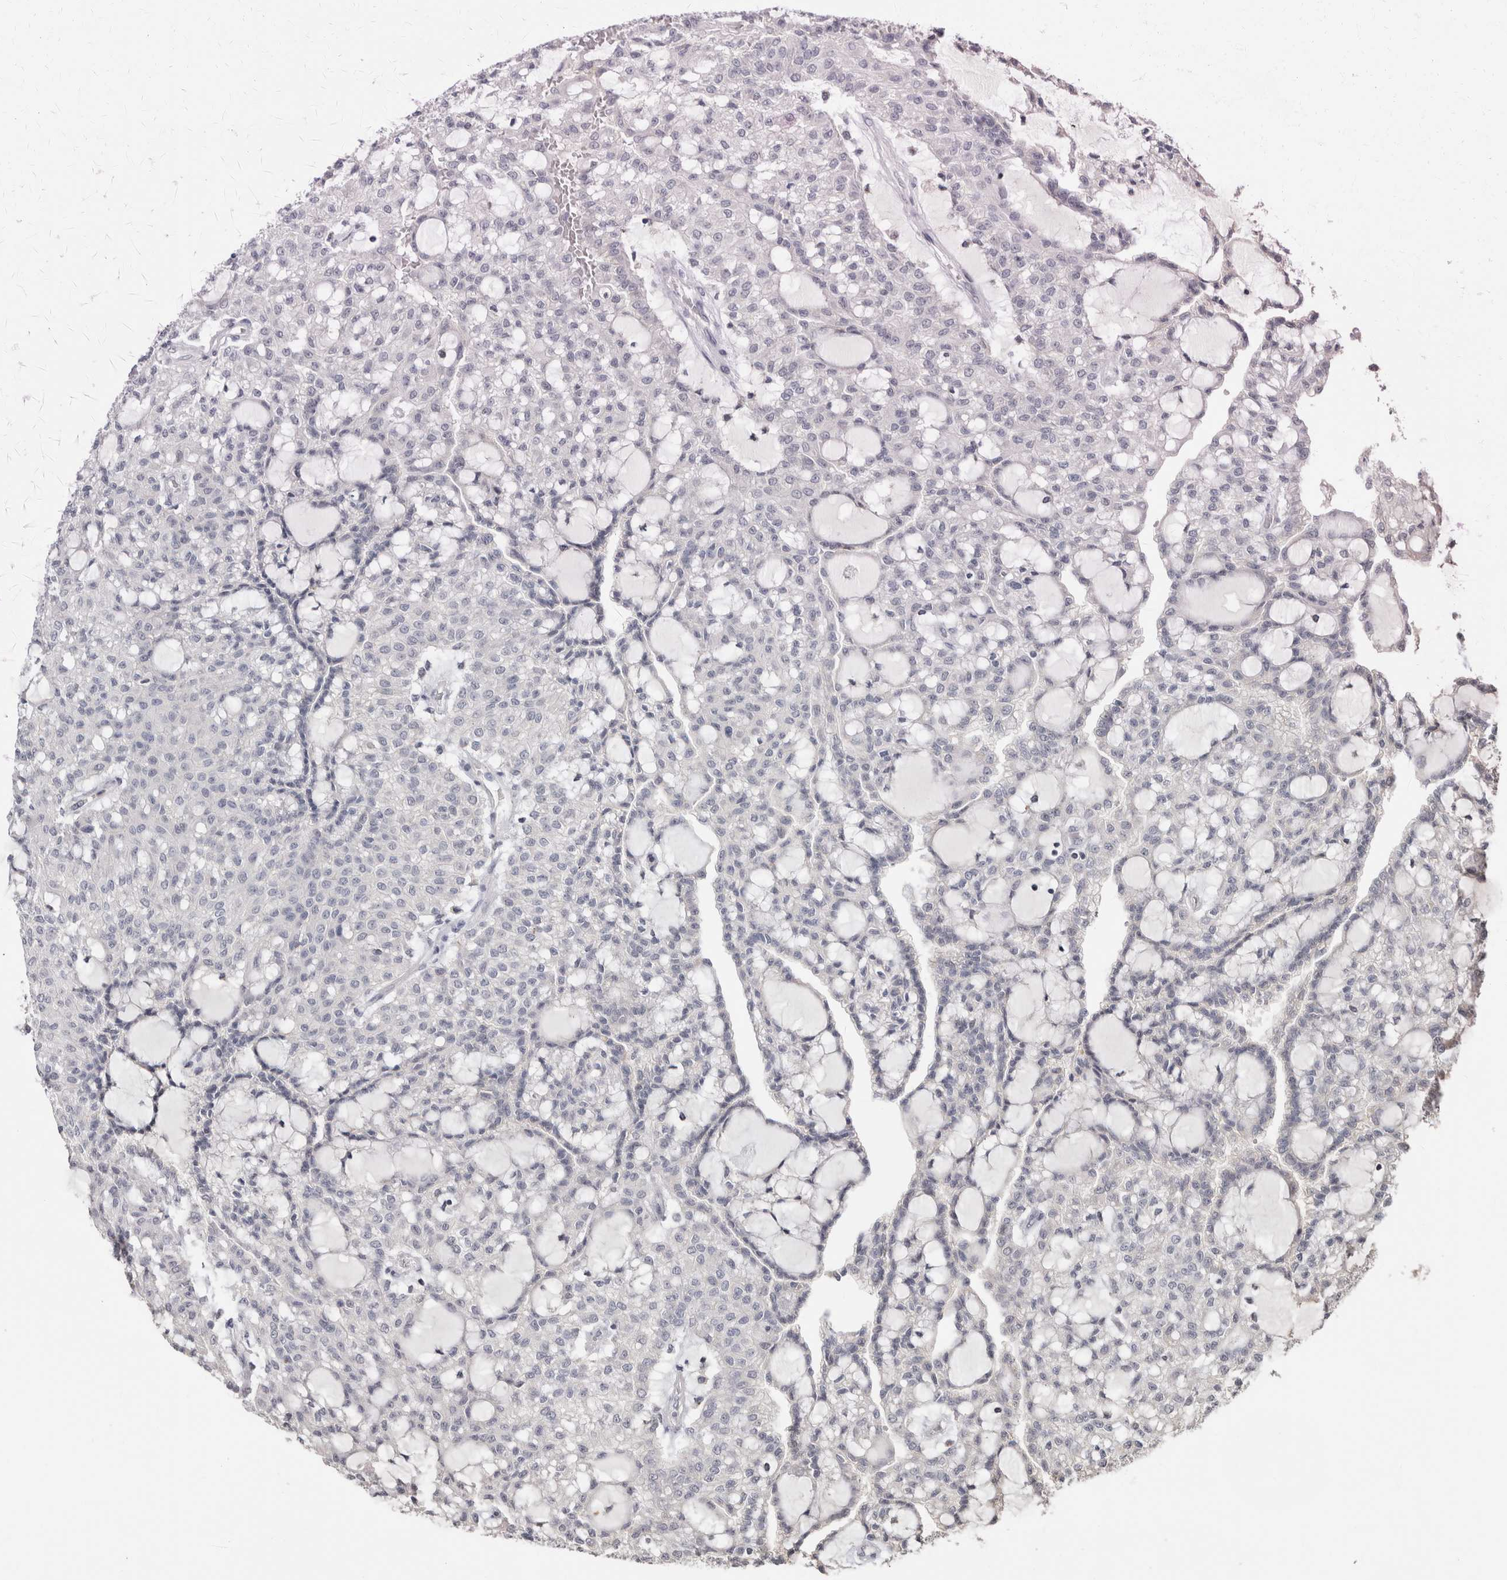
{"staining": {"intensity": "negative", "quantity": "none", "location": "none"}, "tissue": "renal cancer", "cell_type": "Tumor cells", "image_type": "cancer", "snomed": [{"axis": "morphology", "description": "Adenocarcinoma, NOS"}, {"axis": "topography", "description": "Kidney"}], "caption": "Photomicrograph shows no significant protein positivity in tumor cells of renal adenocarcinoma.", "gene": "CRAT", "patient": {"sex": "male", "age": 63}}